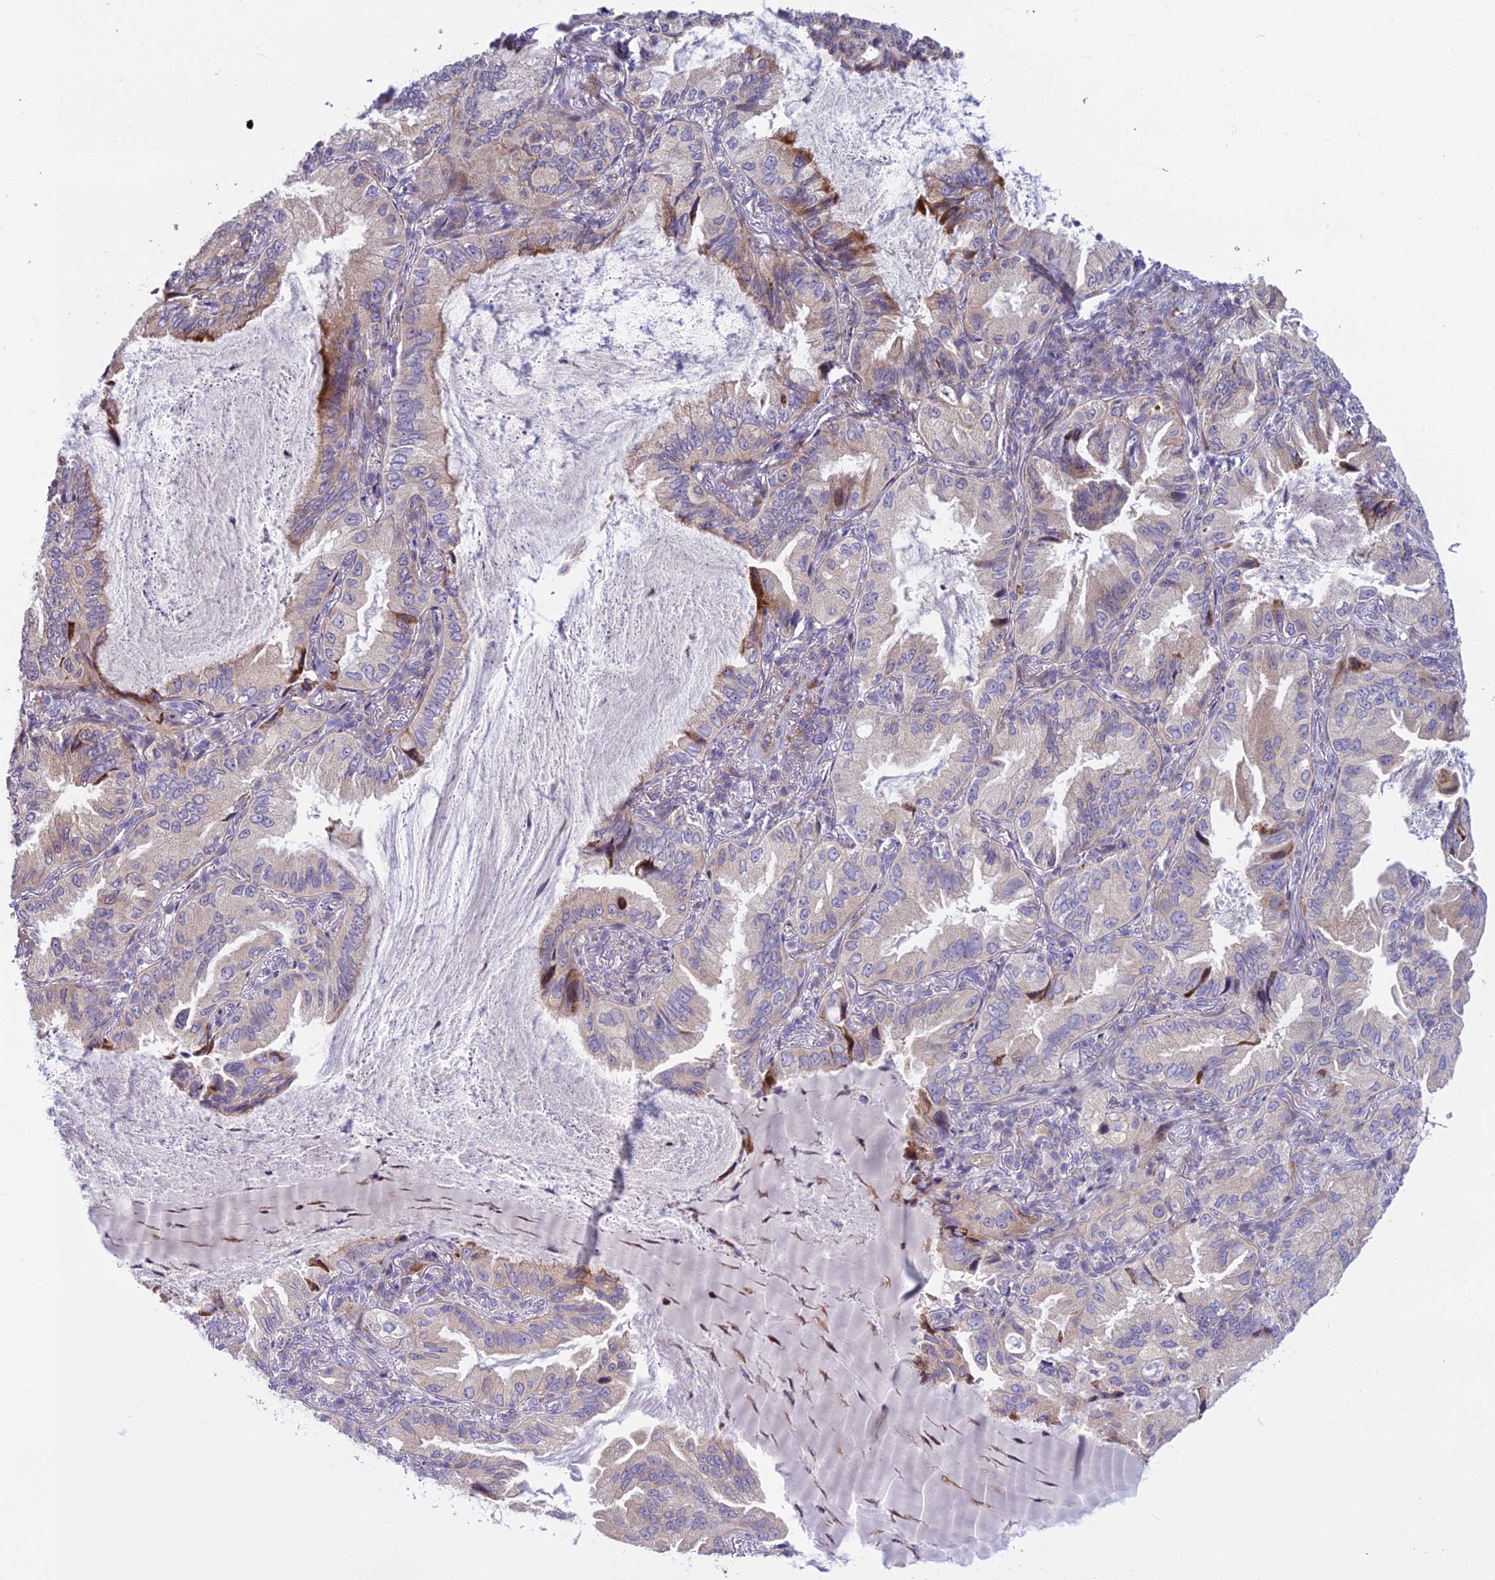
{"staining": {"intensity": "moderate", "quantity": "<25%", "location": "cytoplasmic/membranous"}, "tissue": "lung cancer", "cell_type": "Tumor cells", "image_type": "cancer", "snomed": [{"axis": "morphology", "description": "Adenocarcinoma, NOS"}, {"axis": "topography", "description": "Lung"}], "caption": "Adenocarcinoma (lung) stained with DAB immunohistochemistry exhibits low levels of moderate cytoplasmic/membranous expression in about <25% of tumor cells. (IHC, brightfield microscopy, high magnification).", "gene": "PCDHB14", "patient": {"sex": "female", "age": 69}}